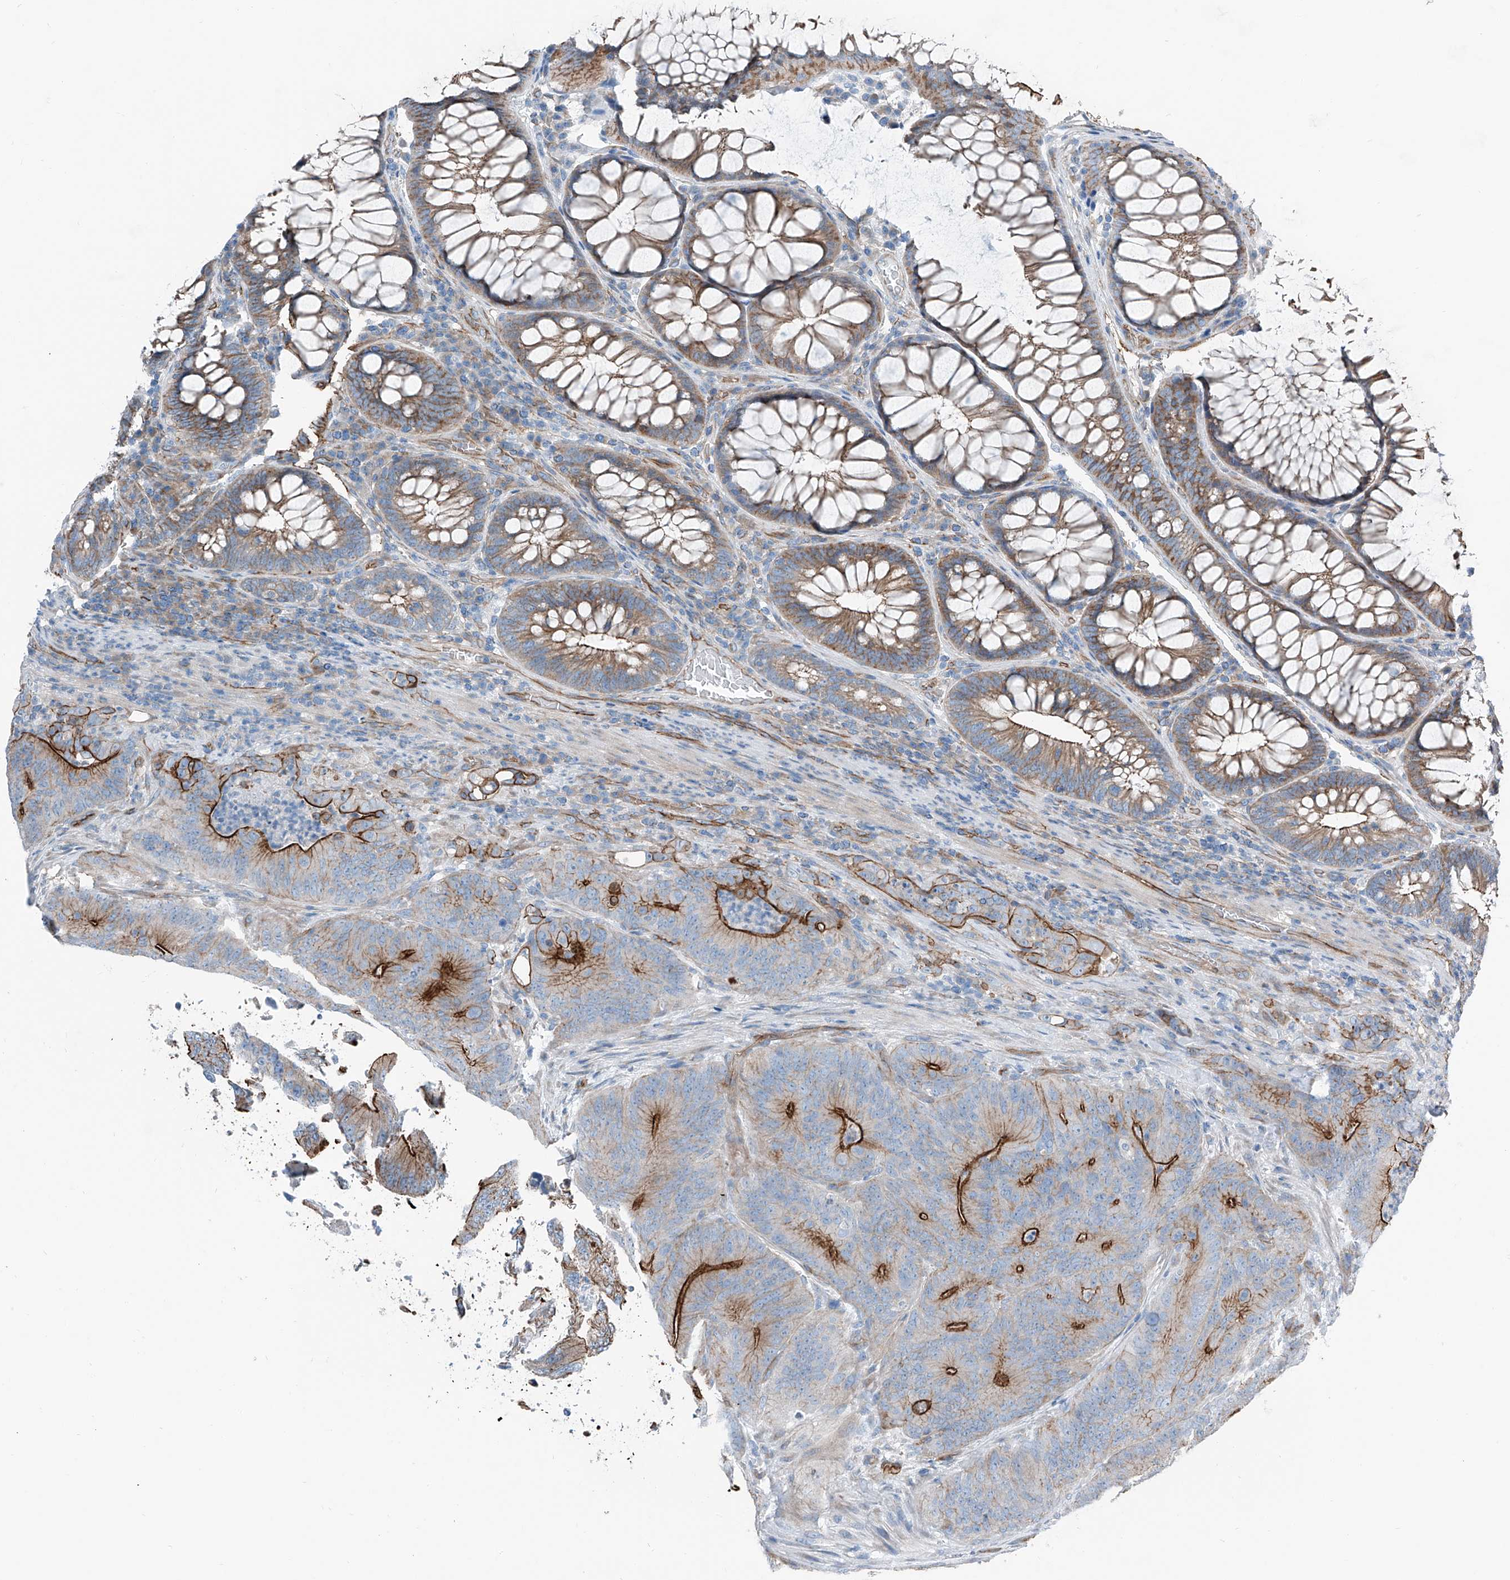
{"staining": {"intensity": "strong", "quantity": "25%-75%", "location": "cytoplasmic/membranous"}, "tissue": "colorectal cancer", "cell_type": "Tumor cells", "image_type": "cancer", "snomed": [{"axis": "morphology", "description": "Normal tissue, NOS"}, {"axis": "topography", "description": "Colon"}], "caption": "Colorectal cancer stained for a protein reveals strong cytoplasmic/membranous positivity in tumor cells.", "gene": "THEMIS2", "patient": {"sex": "female", "age": 82}}